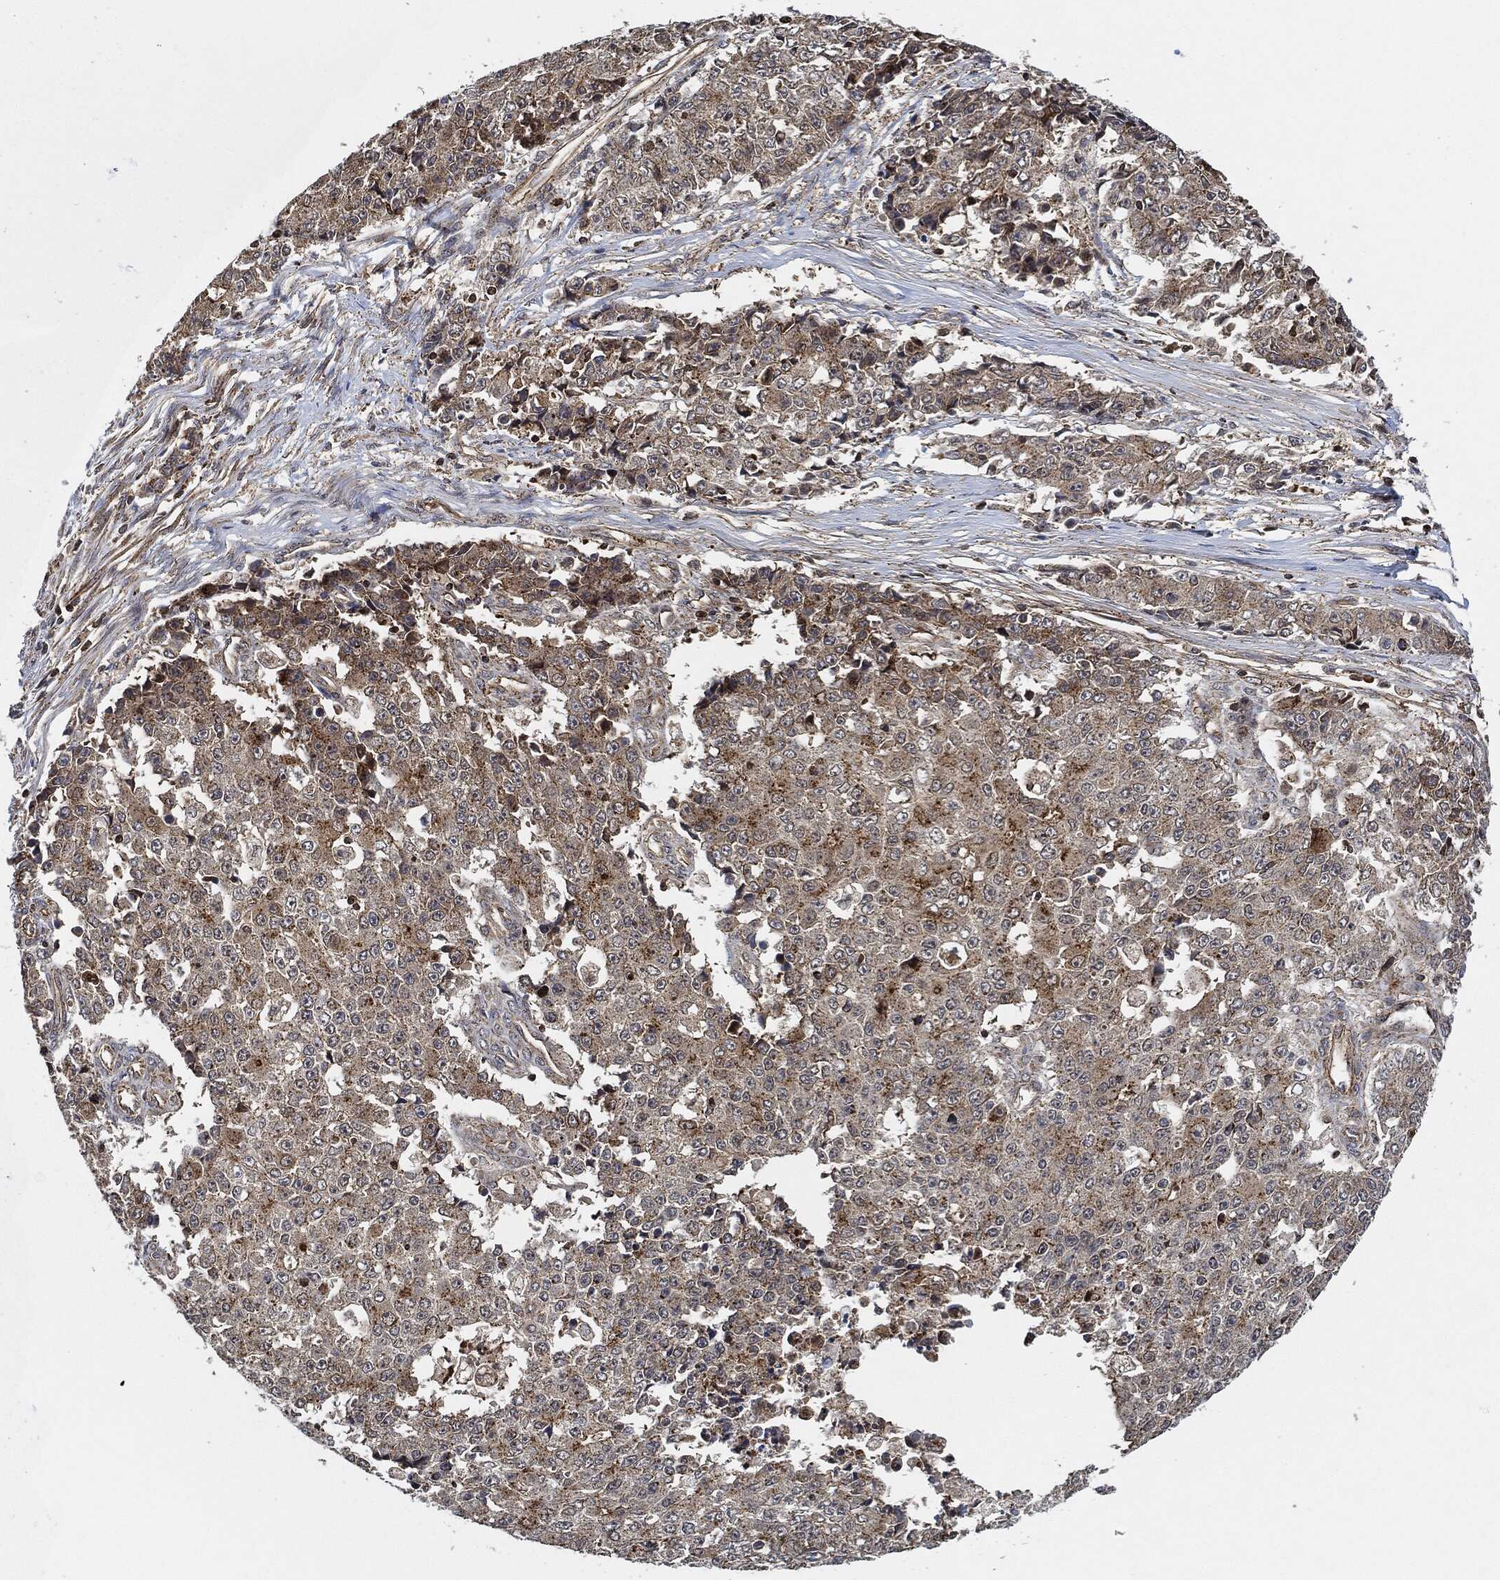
{"staining": {"intensity": "moderate", "quantity": "<25%", "location": "cytoplasmic/membranous"}, "tissue": "ovarian cancer", "cell_type": "Tumor cells", "image_type": "cancer", "snomed": [{"axis": "morphology", "description": "Carcinoma, endometroid"}, {"axis": "topography", "description": "Ovary"}], "caption": "Protein staining by immunohistochemistry demonstrates moderate cytoplasmic/membranous staining in about <25% of tumor cells in ovarian endometroid carcinoma.", "gene": "MAP3K3", "patient": {"sex": "female", "age": 42}}